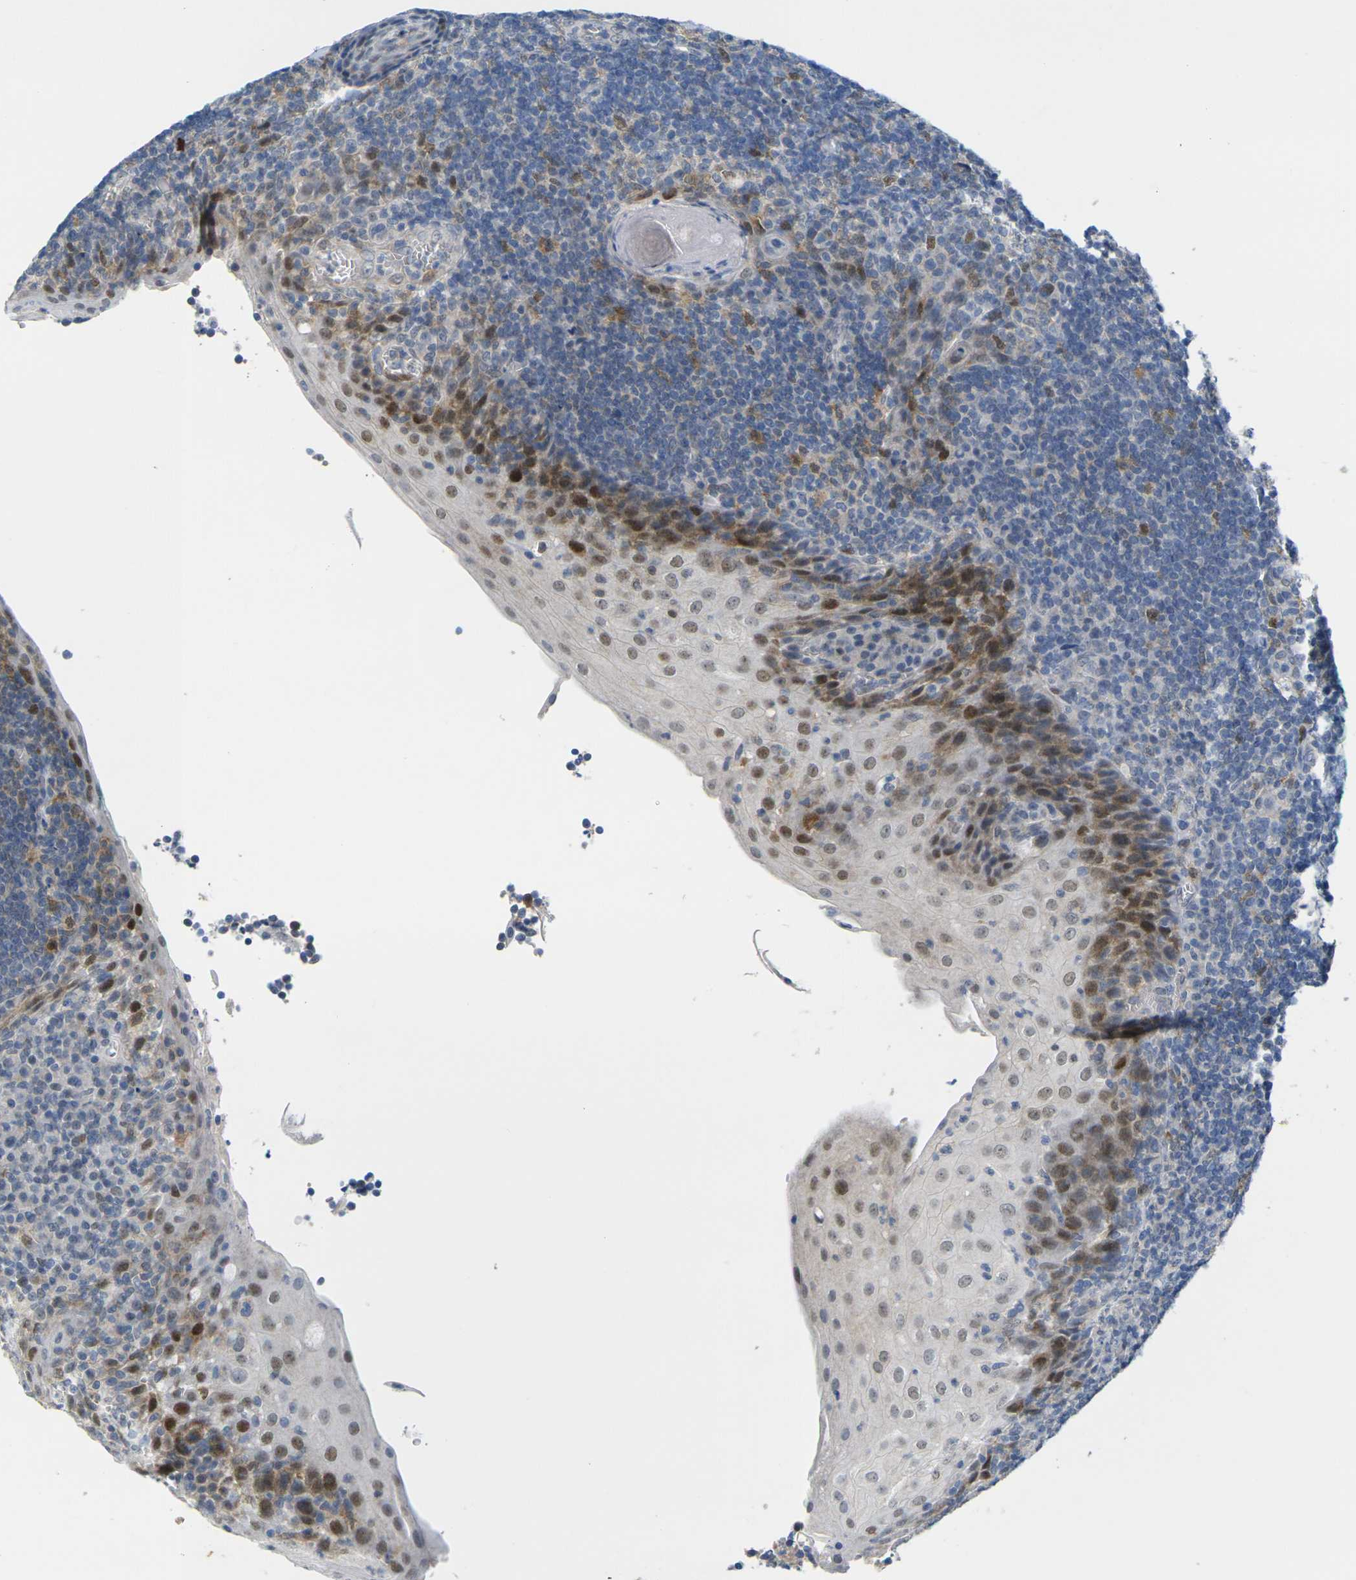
{"staining": {"intensity": "moderate", "quantity": "25%-75%", "location": "cytoplasmic/membranous,nuclear"}, "tissue": "tonsil", "cell_type": "Germinal center cells", "image_type": "normal", "snomed": [{"axis": "morphology", "description": "Normal tissue, NOS"}, {"axis": "topography", "description": "Tonsil"}], "caption": "Protein staining displays moderate cytoplasmic/membranous,nuclear staining in approximately 25%-75% of germinal center cells in benign tonsil.", "gene": "CDK2", "patient": {"sex": "male", "age": 37}}